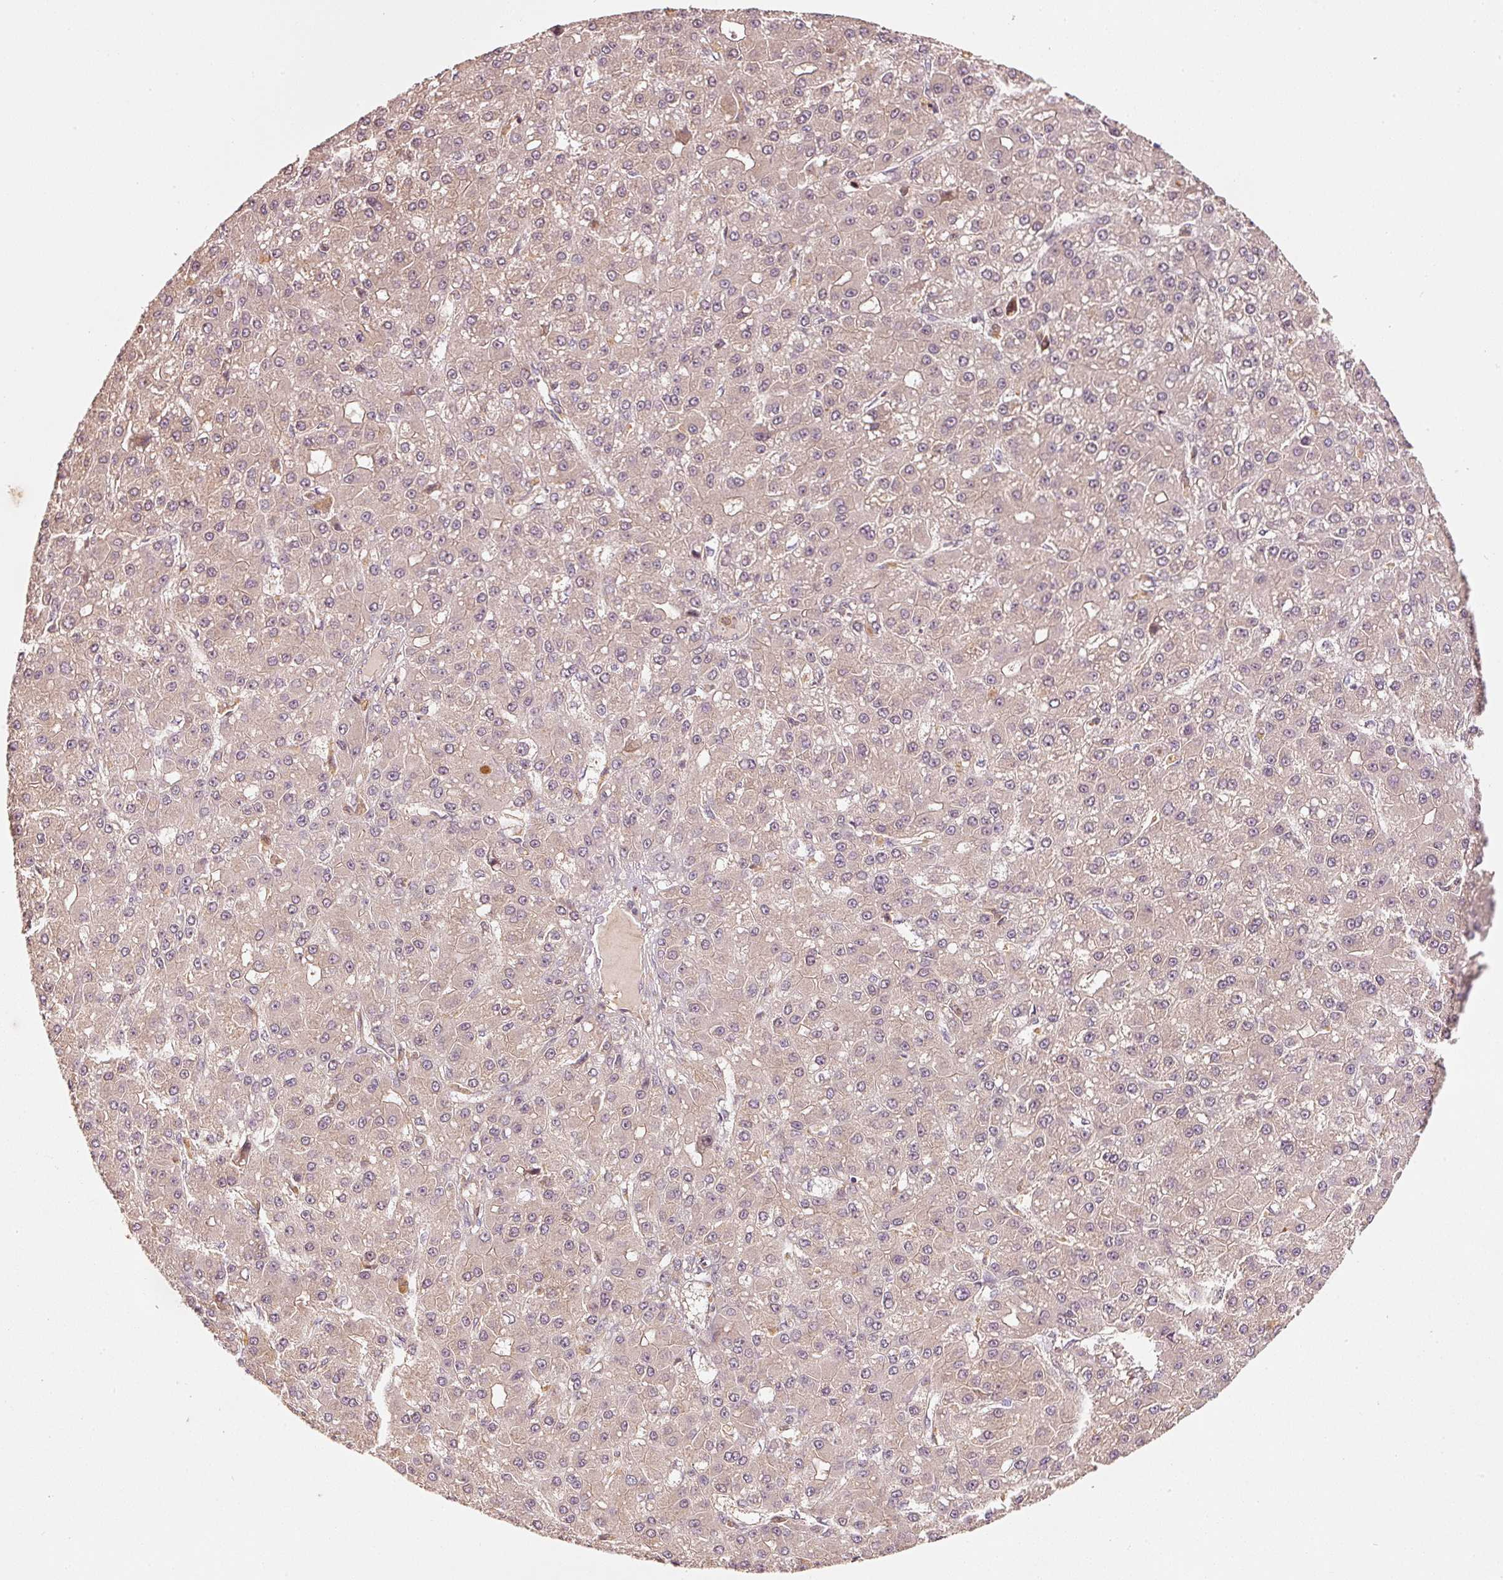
{"staining": {"intensity": "negative", "quantity": "none", "location": "none"}, "tissue": "liver cancer", "cell_type": "Tumor cells", "image_type": "cancer", "snomed": [{"axis": "morphology", "description": "Carcinoma, Hepatocellular, NOS"}, {"axis": "topography", "description": "Liver"}], "caption": "Liver hepatocellular carcinoma stained for a protein using immunohistochemistry exhibits no positivity tumor cells.", "gene": "RRAS2", "patient": {"sex": "male", "age": 67}}